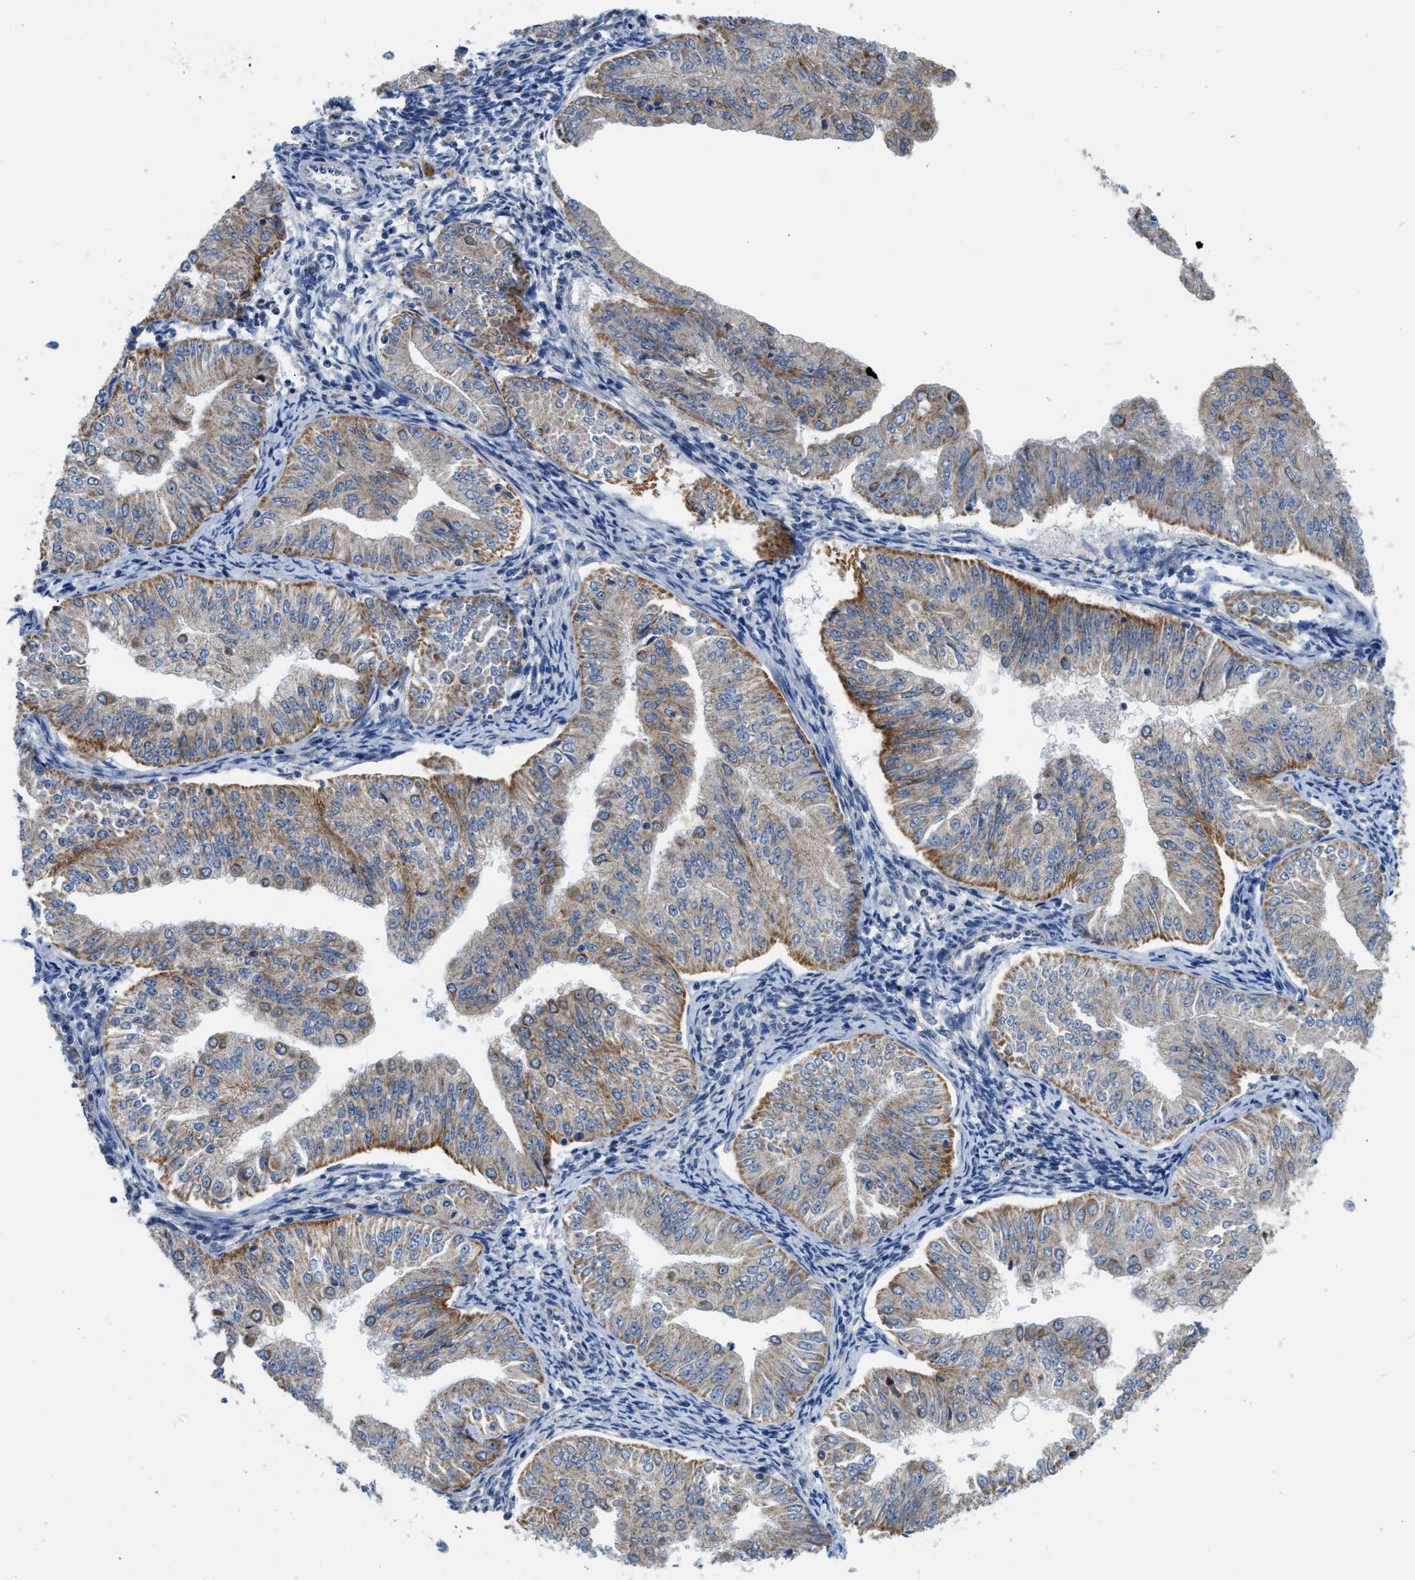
{"staining": {"intensity": "moderate", "quantity": ">75%", "location": "cytoplasmic/membranous"}, "tissue": "endometrial cancer", "cell_type": "Tumor cells", "image_type": "cancer", "snomed": [{"axis": "morphology", "description": "Normal tissue, NOS"}, {"axis": "morphology", "description": "Adenocarcinoma, NOS"}, {"axis": "topography", "description": "Endometrium"}], "caption": "IHC histopathology image of neoplastic tissue: human endometrial cancer stained using IHC reveals medium levels of moderate protein expression localized specifically in the cytoplasmic/membranous of tumor cells, appearing as a cytoplasmic/membranous brown color.", "gene": "SLC25A13", "patient": {"sex": "female", "age": 53}}